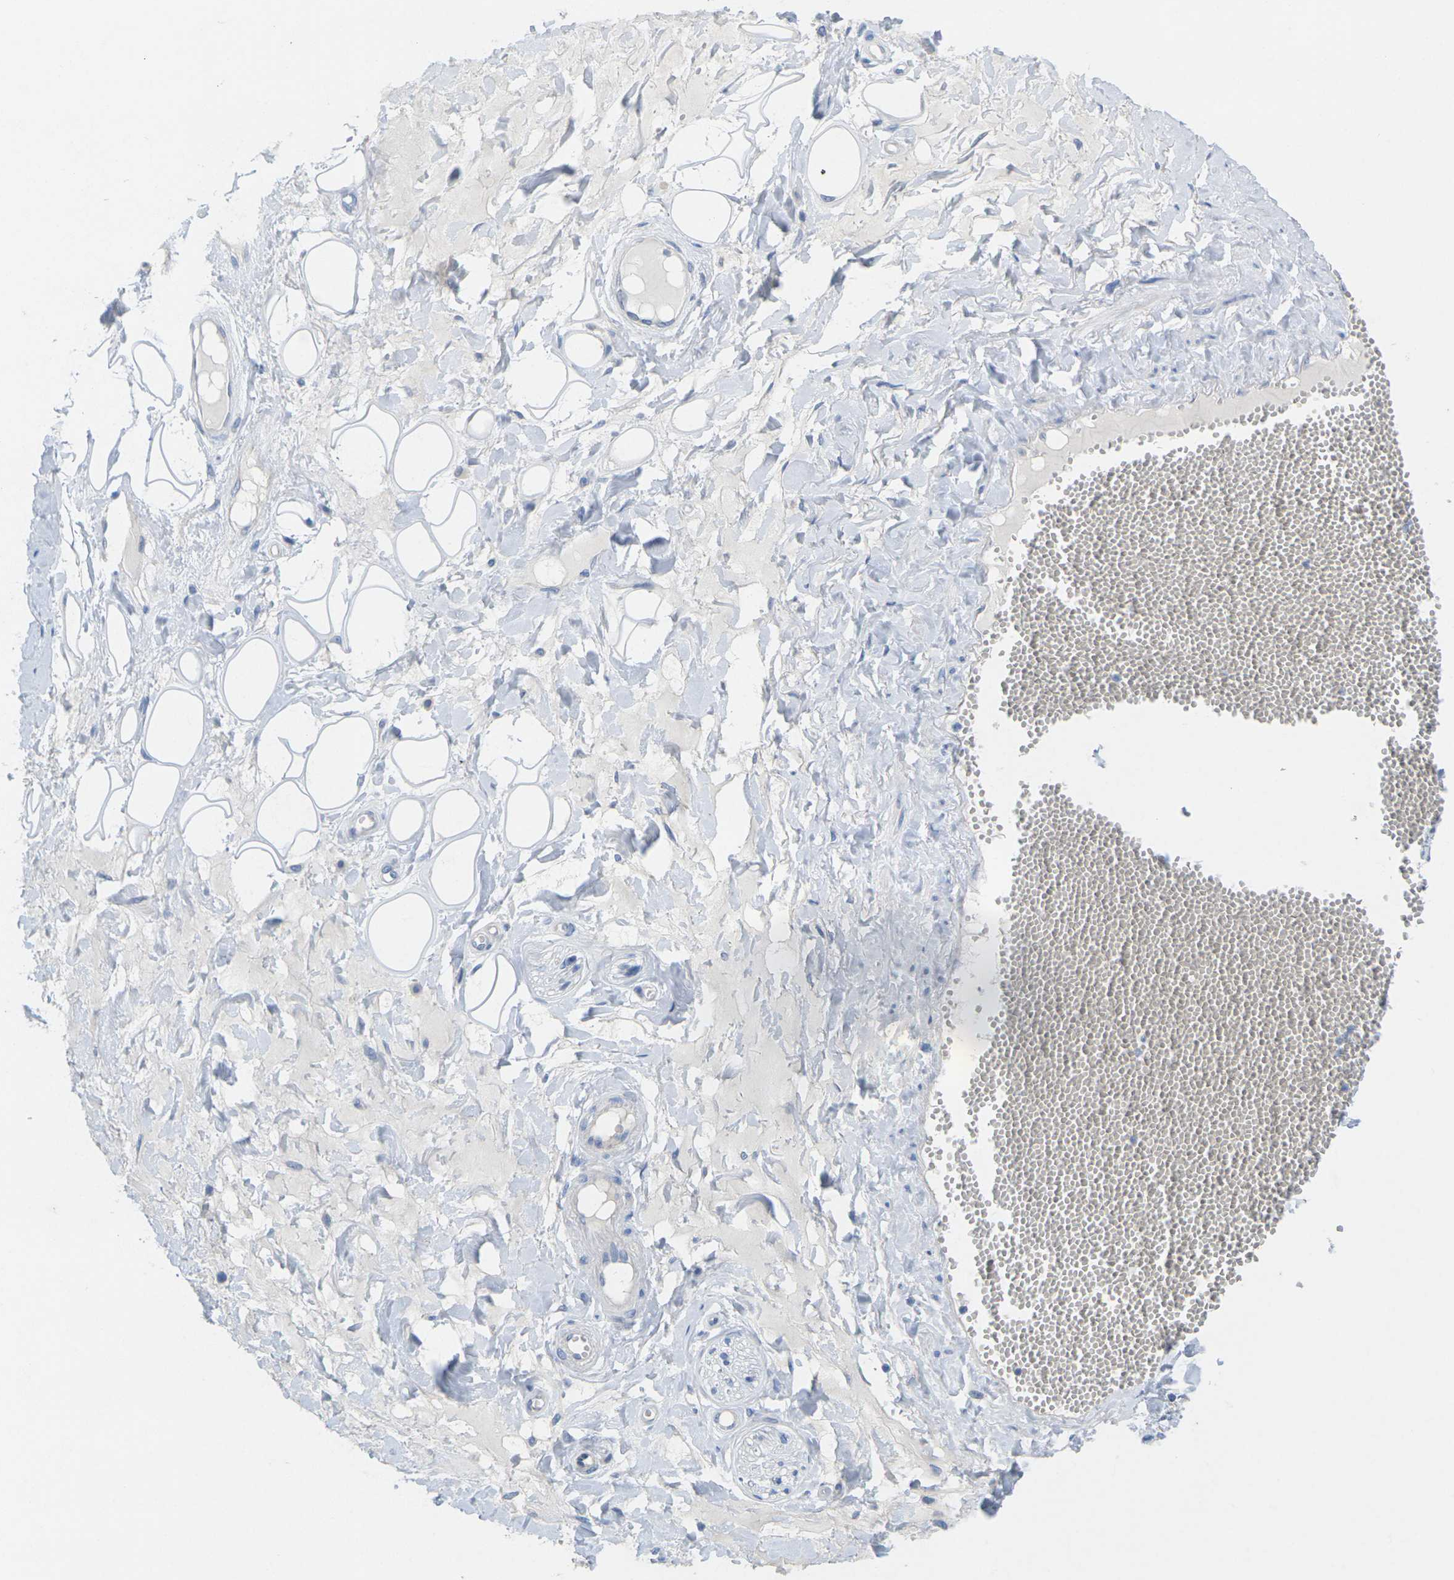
{"staining": {"intensity": "negative", "quantity": "none", "location": "none"}, "tissue": "adipose tissue", "cell_type": "Adipocytes", "image_type": "normal", "snomed": [{"axis": "morphology", "description": "Normal tissue, NOS"}, {"axis": "morphology", "description": "Inflammation, NOS"}, {"axis": "topography", "description": "Salivary gland"}, {"axis": "topography", "description": "Peripheral nerve tissue"}], "caption": "High magnification brightfield microscopy of unremarkable adipose tissue stained with DAB (brown) and counterstained with hematoxylin (blue): adipocytes show no significant positivity. (Brightfield microscopy of DAB IHC at high magnification).", "gene": "TNNI3", "patient": {"sex": "female", "age": 75}}